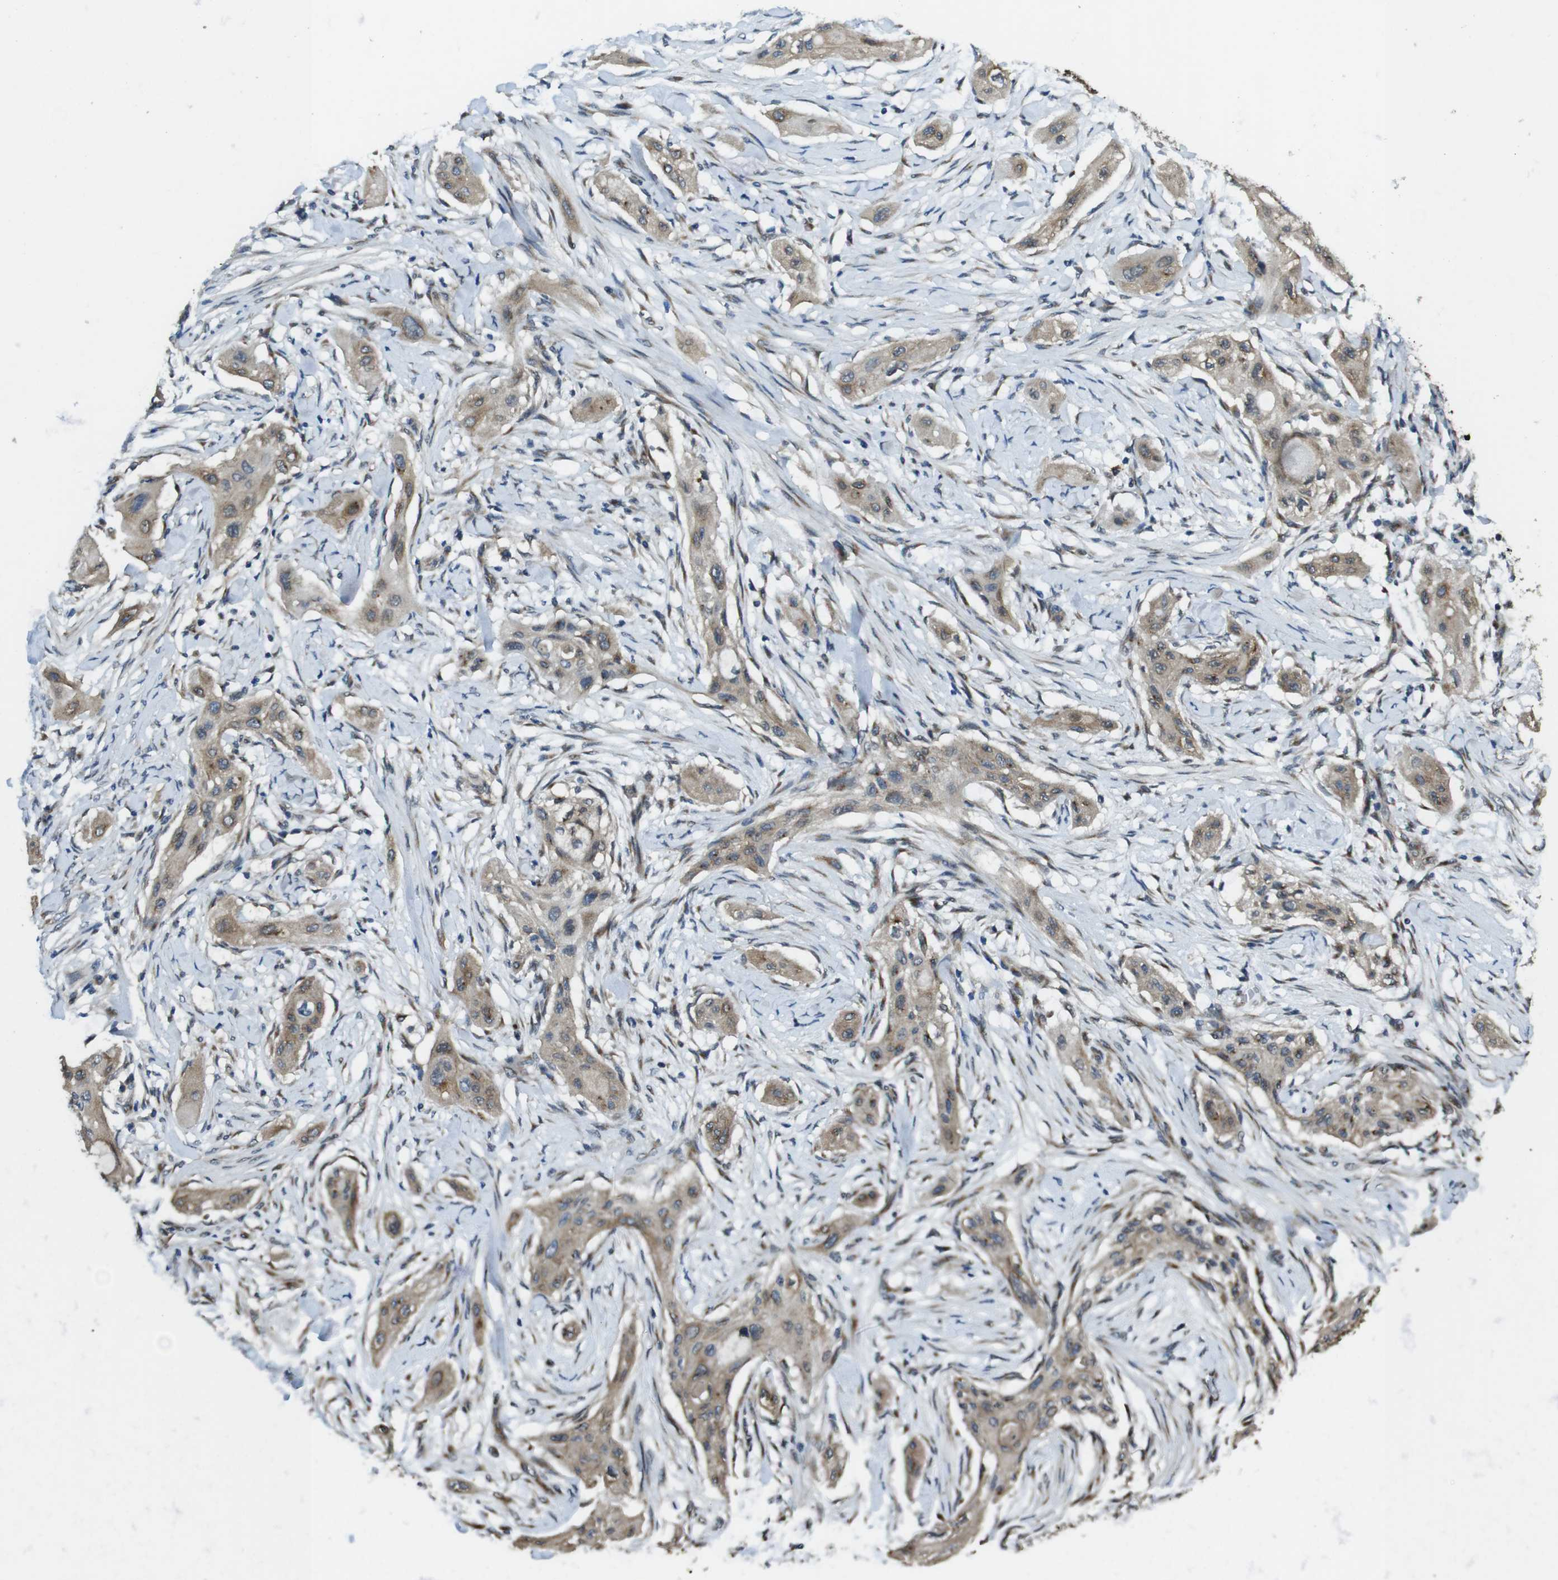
{"staining": {"intensity": "moderate", "quantity": ">75%", "location": "cytoplasmic/membranous"}, "tissue": "lung cancer", "cell_type": "Tumor cells", "image_type": "cancer", "snomed": [{"axis": "morphology", "description": "Squamous cell carcinoma, NOS"}, {"axis": "topography", "description": "Lung"}], "caption": "Brown immunohistochemical staining in lung cancer demonstrates moderate cytoplasmic/membranous staining in approximately >75% of tumor cells. The protein is shown in brown color, while the nuclei are stained blue.", "gene": "RAB6A", "patient": {"sex": "female", "age": 47}}